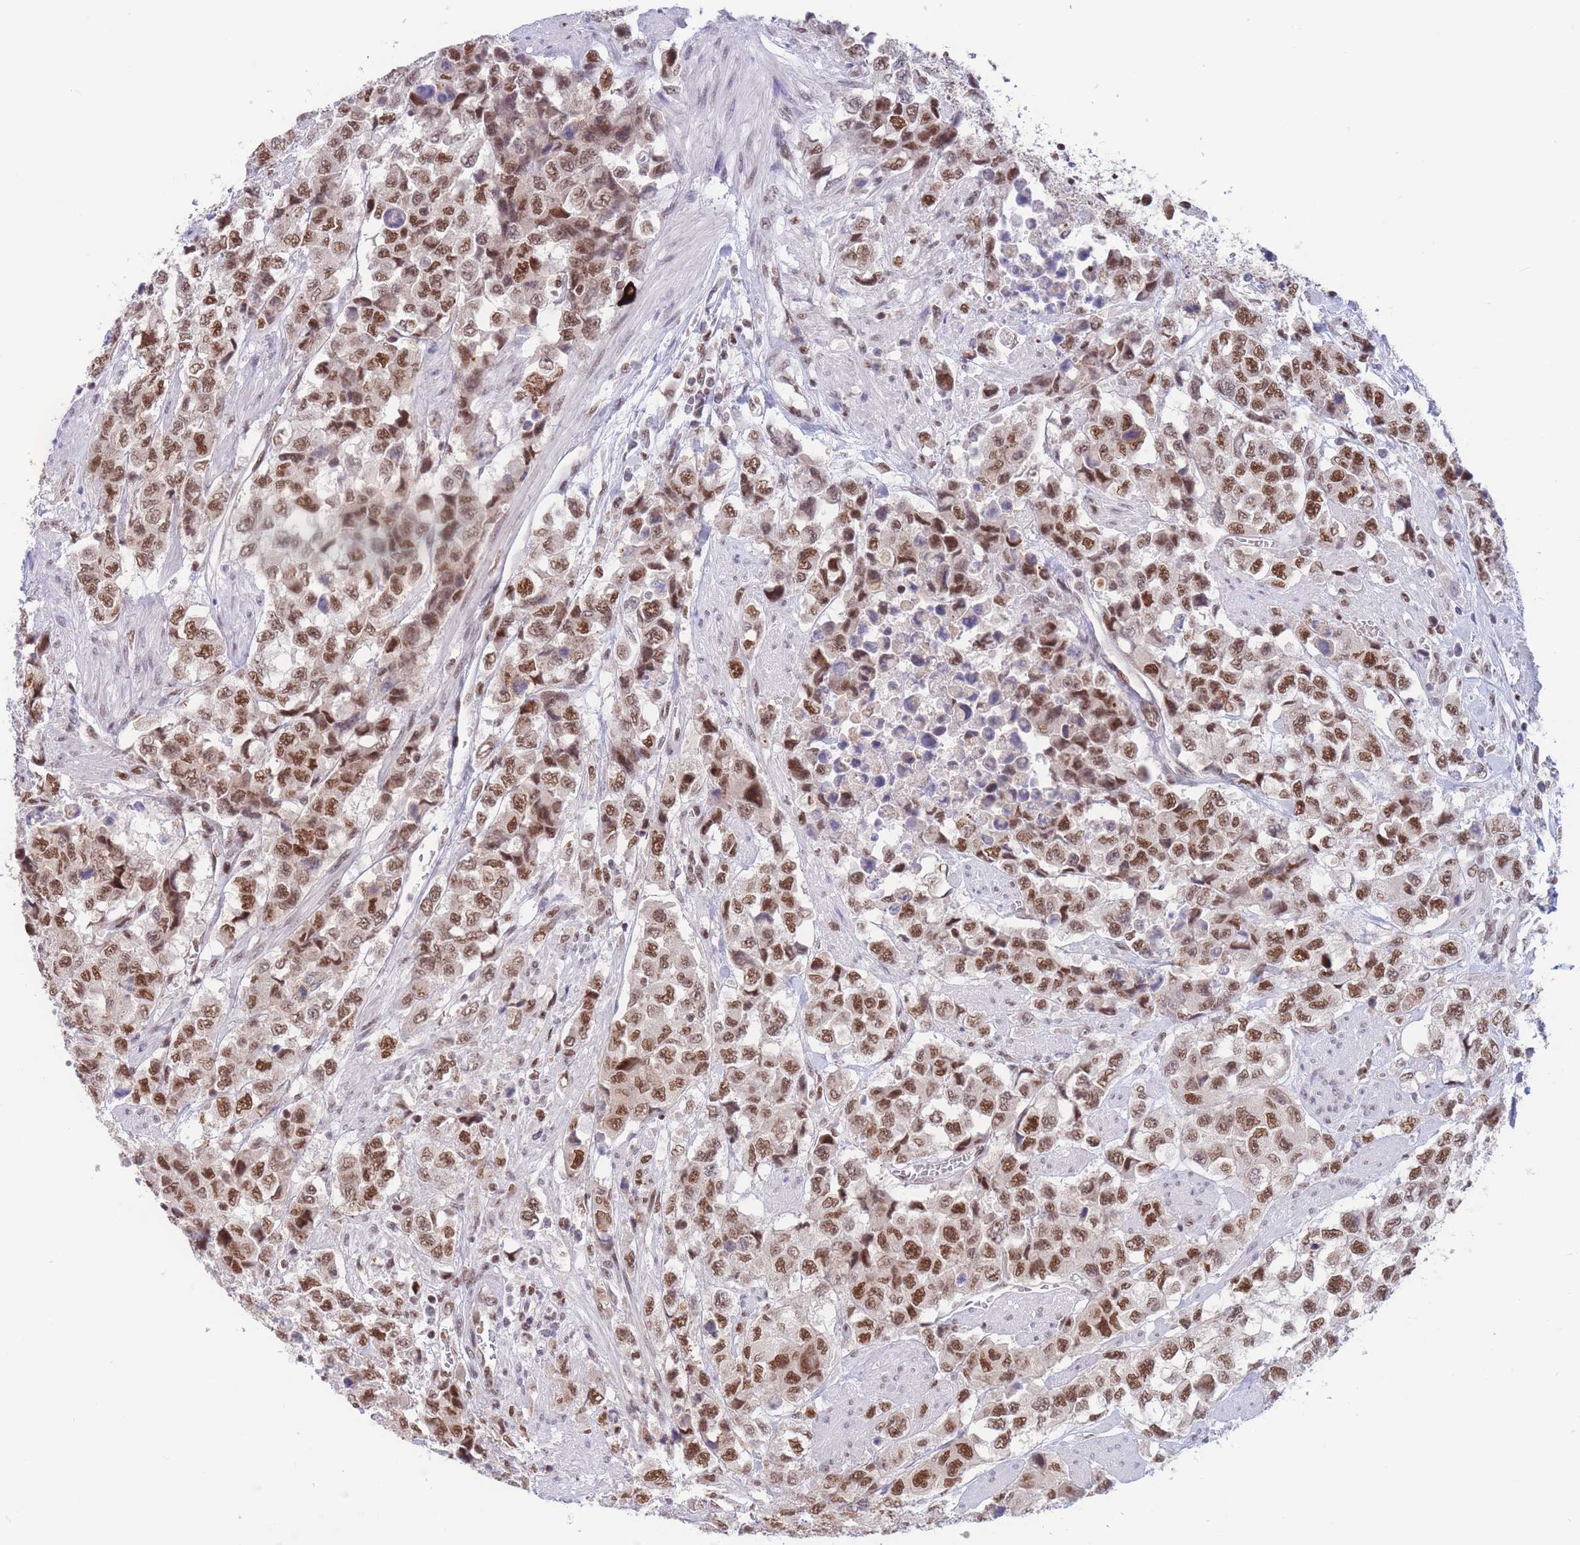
{"staining": {"intensity": "moderate", "quantity": ">75%", "location": "nuclear"}, "tissue": "urothelial cancer", "cell_type": "Tumor cells", "image_type": "cancer", "snomed": [{"axis": "morphology", "description": "Urothelial carcinoma, High grade"}, {"axis": "topography", "description": "Urinary bladder"}], "caption": "Immunohistochemical staining of high-grade urothelial carcinoma reveals medium levels of moderate nuclear protein staining in about >75% of tumor cells.", "gene": "SMAD9", "patient": {"sex": "female", "age": 78}}